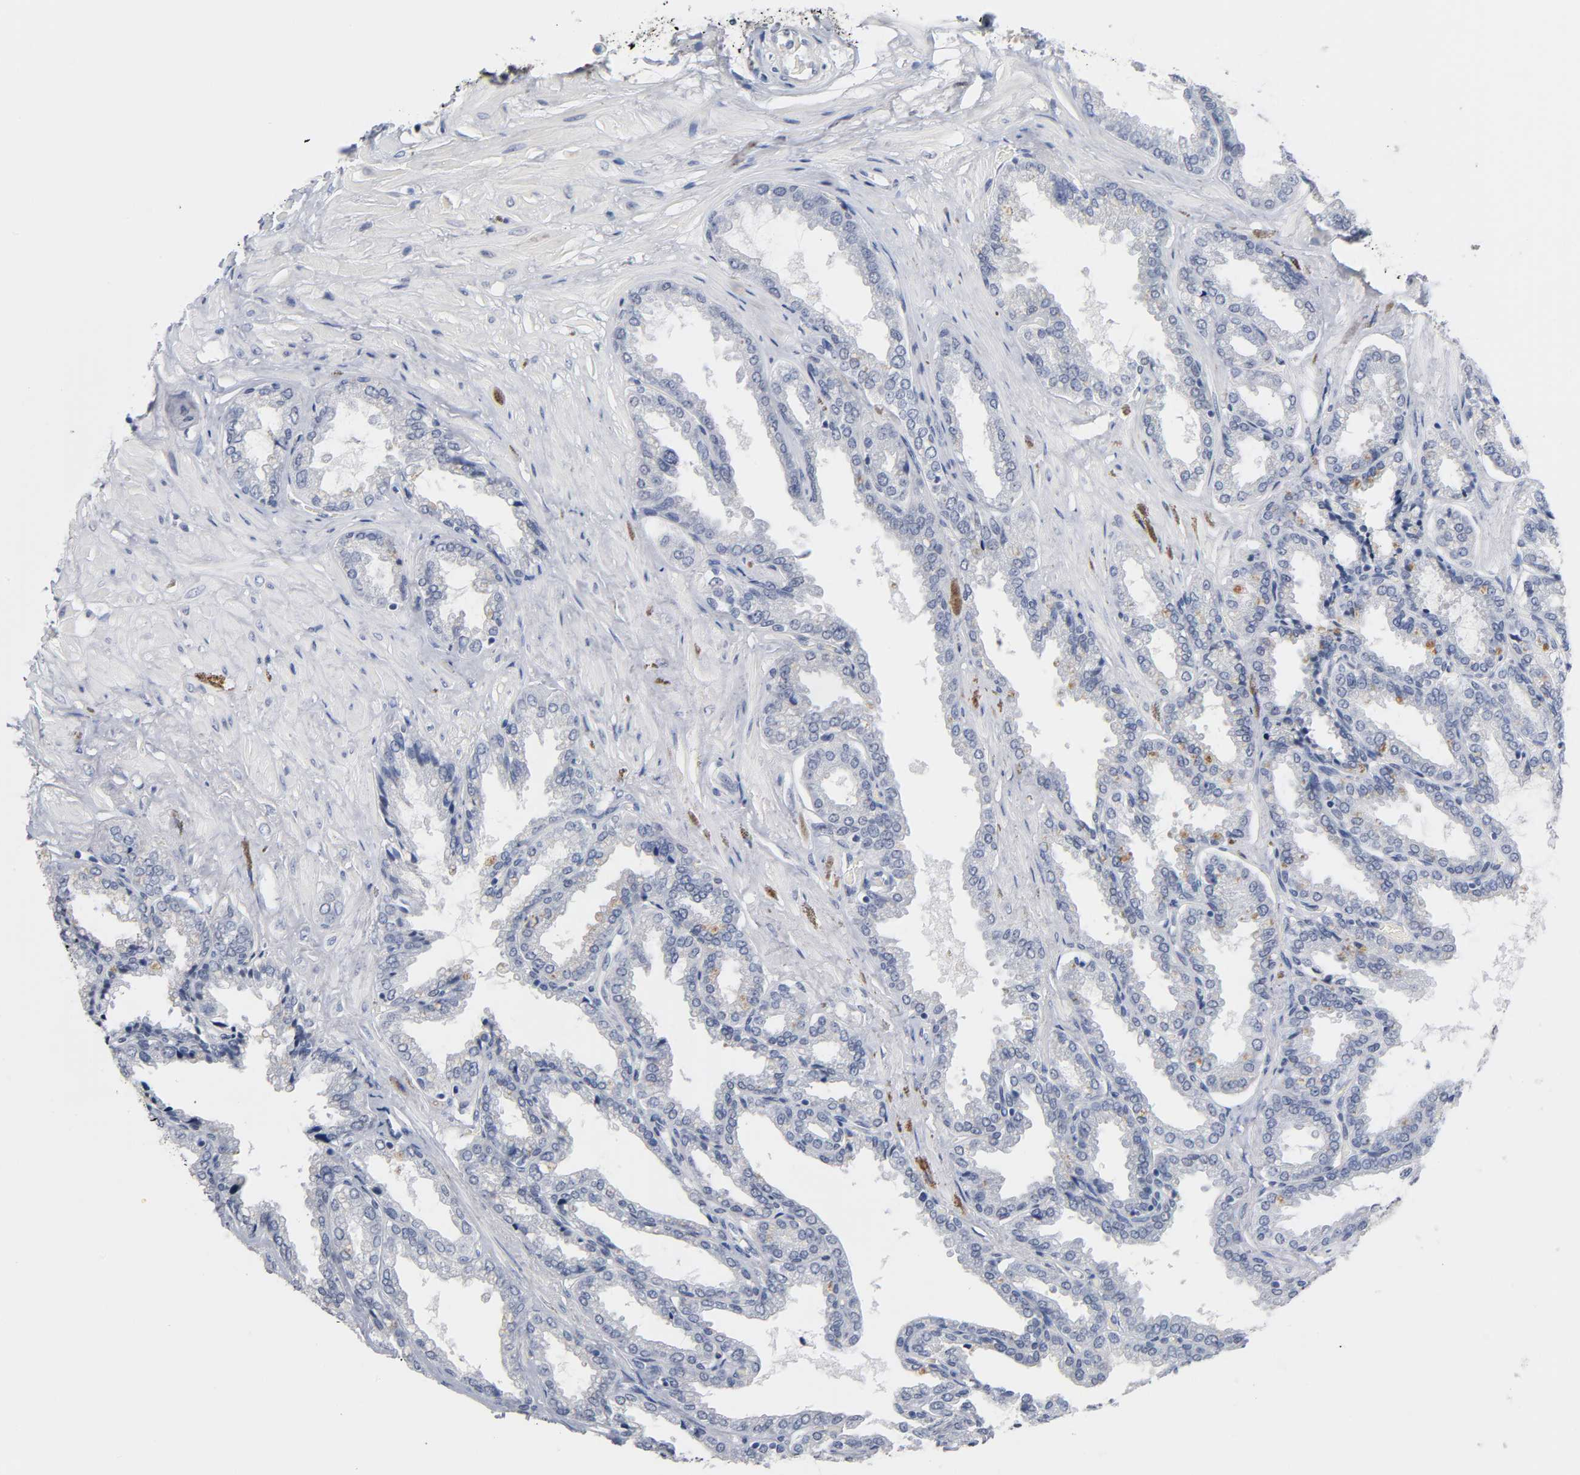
{"staining": {"intensity": "negative", "quantity": "none", "location": "none"}, "tissue": "seminal vesicle", "cell_type": "Glandular cells", "image_type": "normal", "snomed": [{"axis": "morphology", "description": "Normal tissue, NOS"}, {"axis": "topography", "description": "Seminal veicle"}], "caption": "IHC of benign seminal vesicle exhibits no staining in glandular cells. (Stains: DAB immunohistochemistry with hematoxylin counter stain, Microscopy: brightfield microscopy at high magnification).", "gene": "NFATC1", "patient": {"sex": "male", "age": 46}}